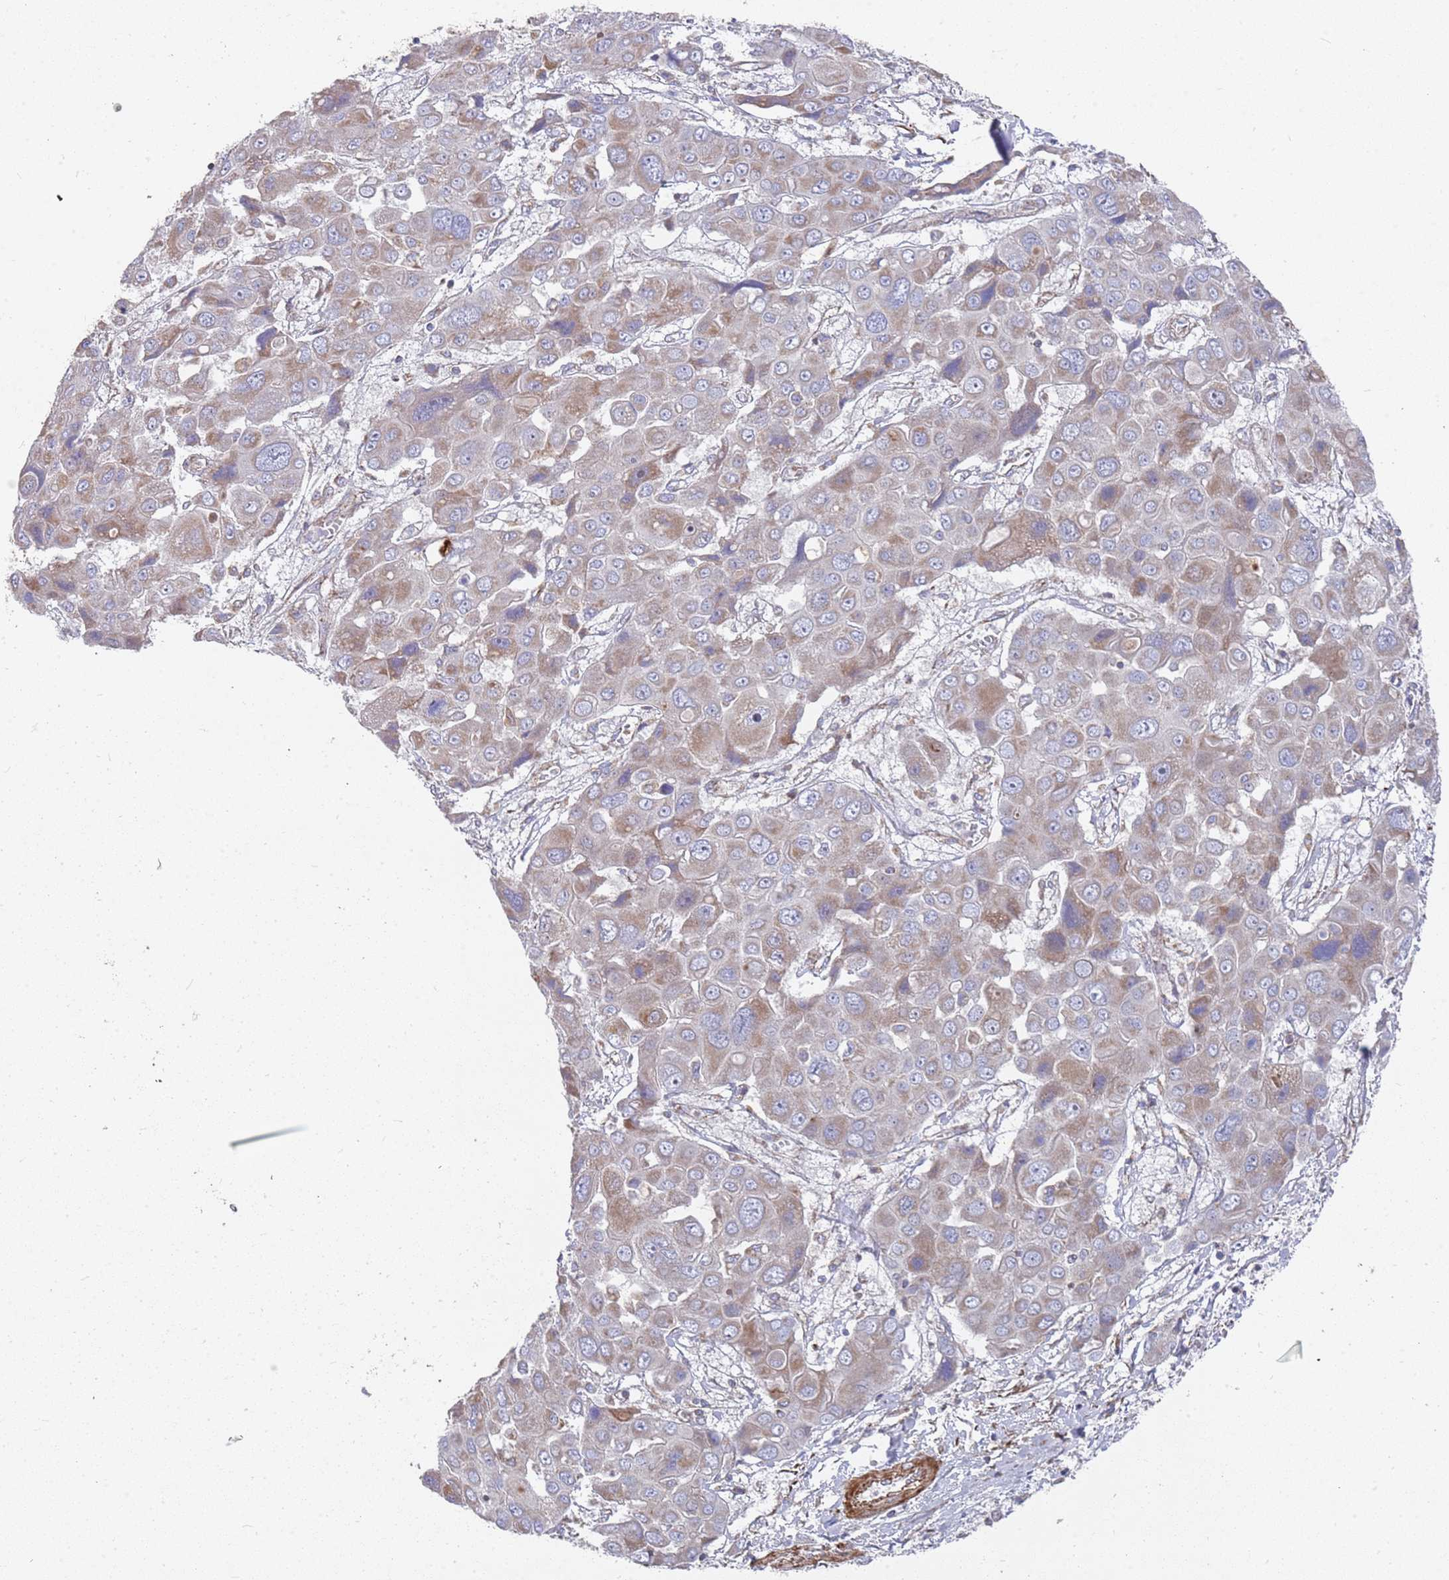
{"staining": {"intensity": "moderate", "quantity": "<25%", "location": "cytoplasmic/membranous"}, "tissue": "liver cancer", "cell_type": "Tumor cells", "image_type": "cancer", "snomed": [{"axis": "morphology", "description": "Cholangiocarcinoma"}, {"axis": "topography", "description": "Liver"}], "caption": "A brown stain shows moderate cytoplasmic/membranous staining of a protein in liver cancer (cholangiocarcinoma) tumor cells. Immunohistochemistry stains the protein of interest in brown and the nuclei are stained blue.", "gene": "WDFY3", "patient": {"sex": "male", "age": 67}}